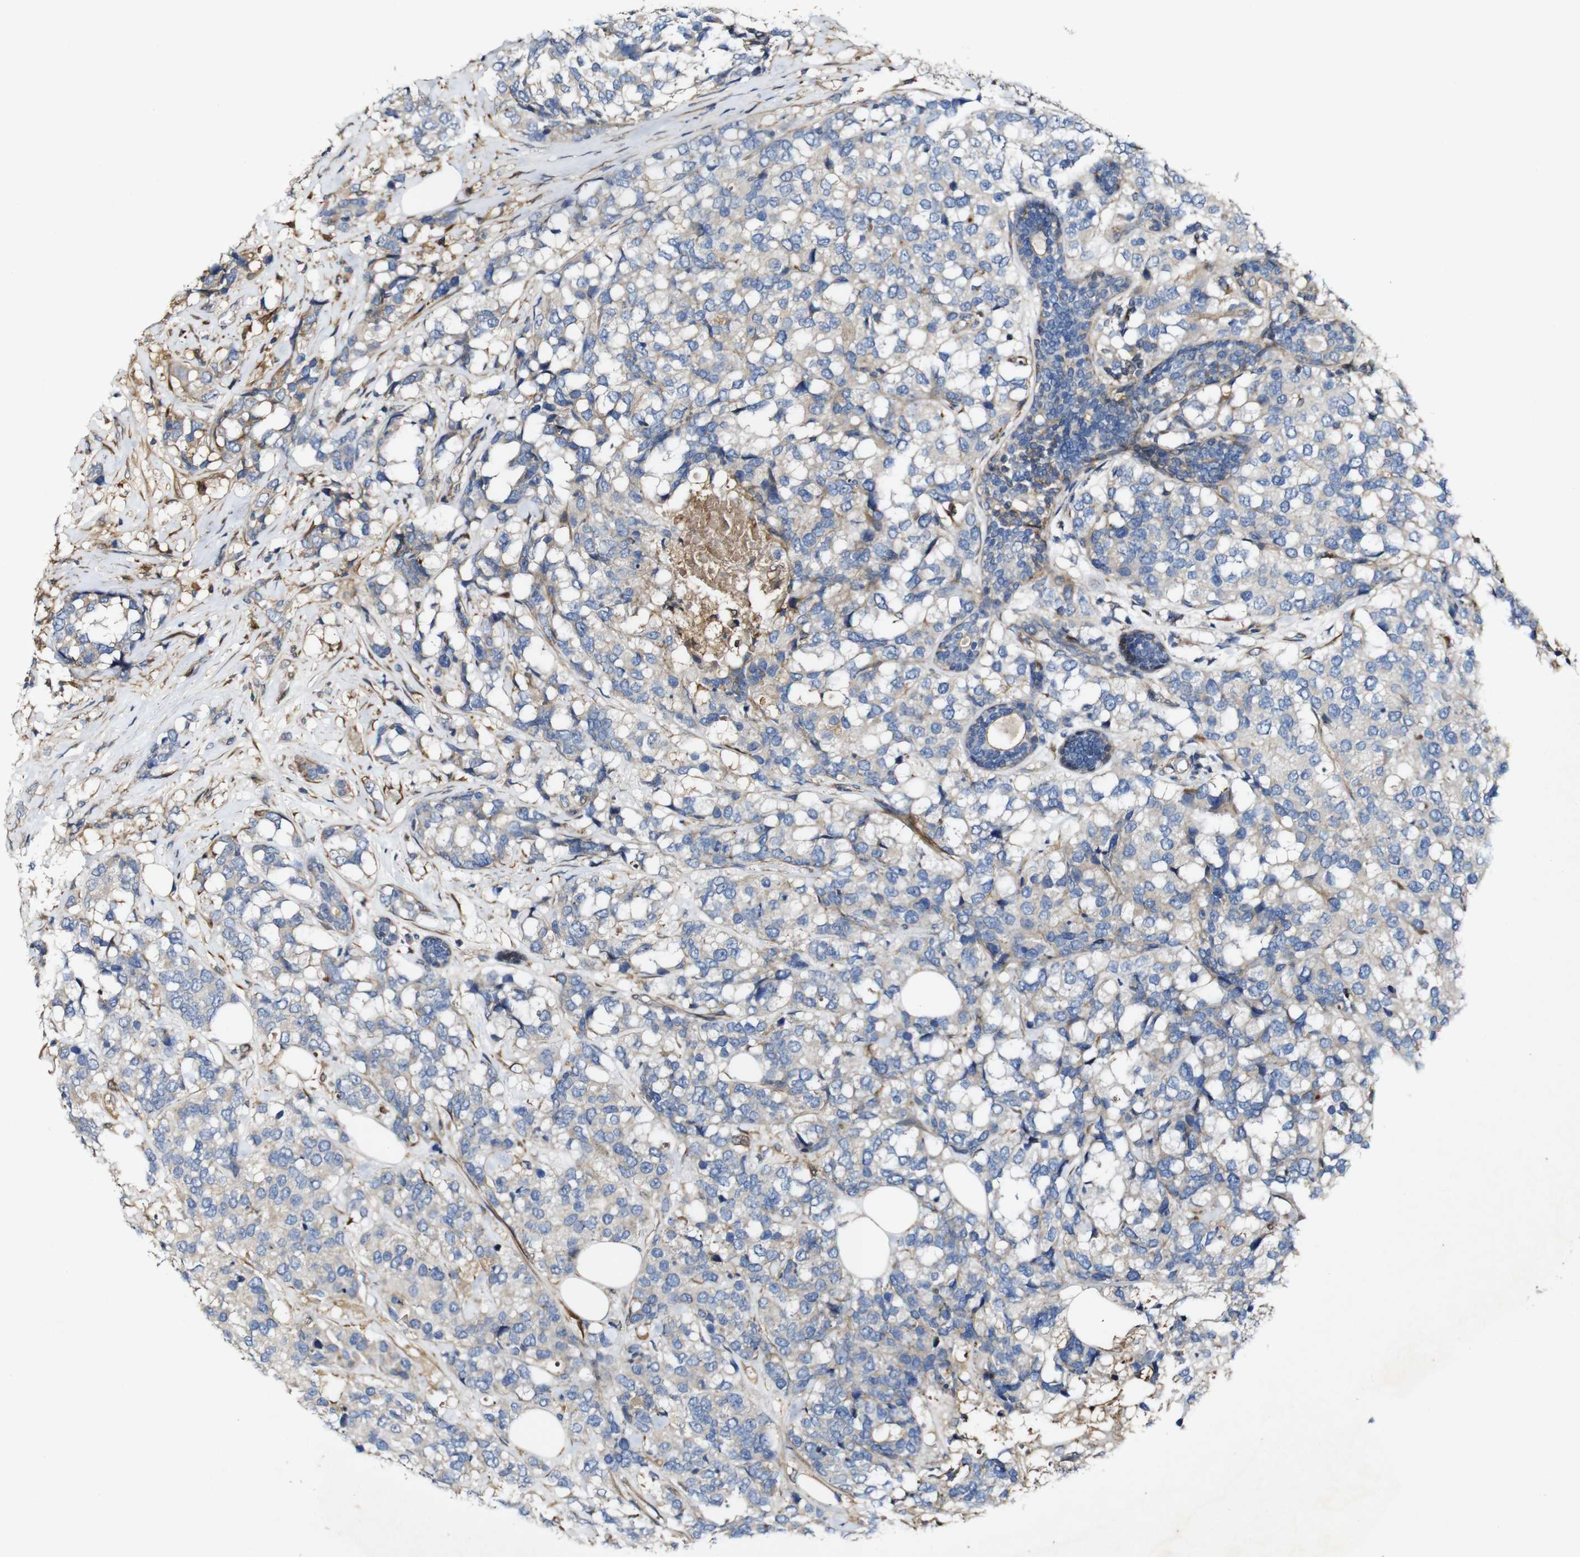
{"staining": {"intensity": "weak", "quantity": "<25%", "location": "cytoplasmic/membranous"}, "tissue": "breast cancer", "cell_type": "Tumor cells", "image_type": "cancer", "snomed": [{"axis": "morphology", "description": "Lobular carcinoma"}, {"axis": "topography", "description": "Breast"}], "caption": "There is no significant staining in tumor cells of breast lobular carcinoma.", "gene": "GSDME", "patient": {"sex": "female", "age": 59}}